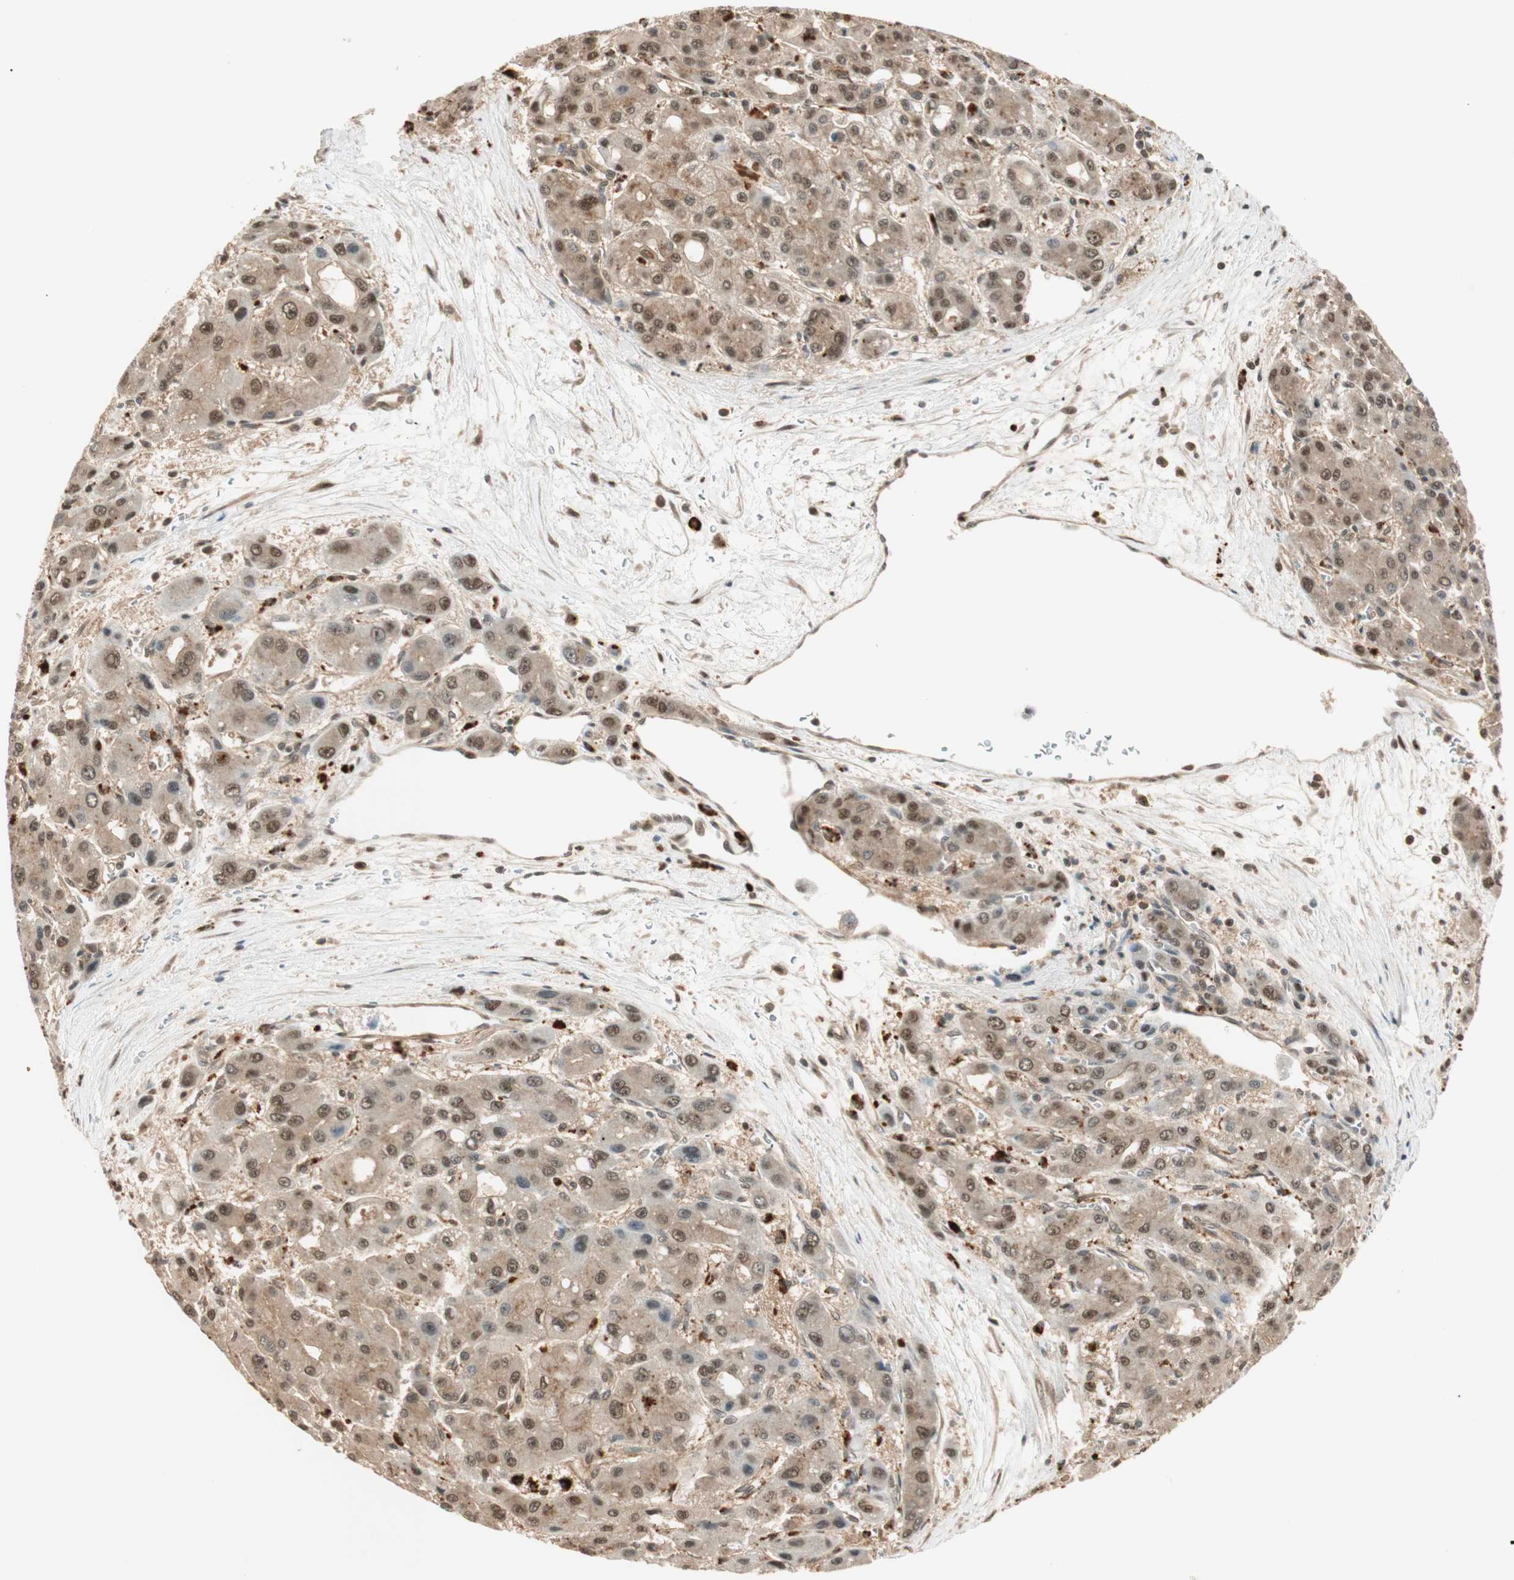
{"staining": {"intensity": "moderate", "quantity": ">75%", "location": "cytoplasmic/membranous,nuclear"}, "tissue": "liver cancer", "cell_type": "Tumor cells", "image_type": "cancer", "snomed": [{"axis": "morphology", "description": "Carcinoma, Hepatocellular, NOS"}, {"axis": "topography", "description": "Liver"}], "caption": "IHC of liver hepatocellular carcinoma demonstrates medium levels of moderate cytoplasmic/membranous and nuclear expression in about >75% of tumor cells.", "gene": "ZNF443", "patient": {"sex": "male", "age": 55}}